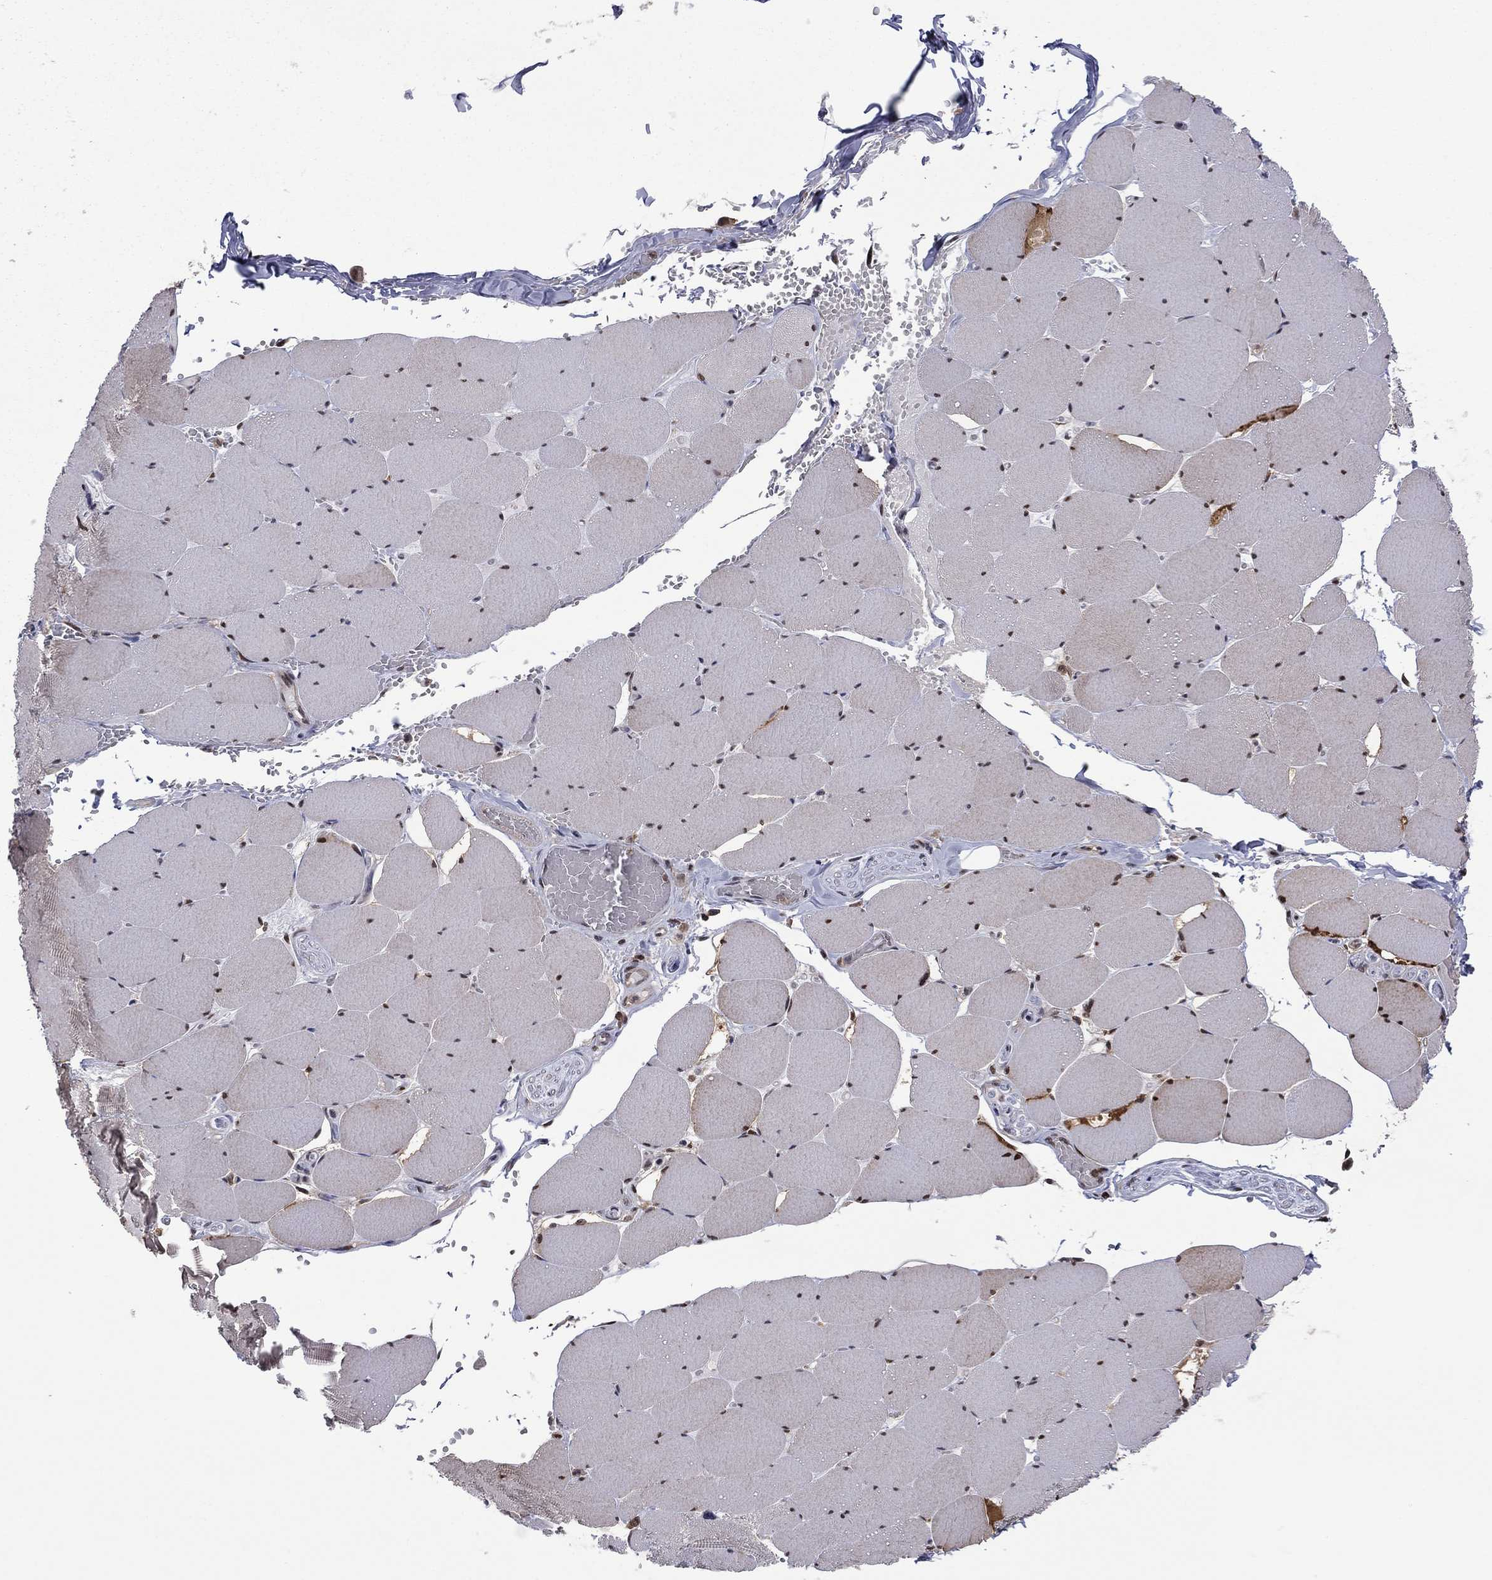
{"staining": {"intensity": "moderate", "quantity": "25%-75%", "location": "nuclear"}, "tissue": "skeletal muscle", "cell_type": "Myocytes", "image_type": "normal", "snomed": [{"axis": "morphology", "description": "Normal tissue, NOS"}, {"axis": "morphology", "description": "Malignant melanoma, Metastatic site"}, {"axis": "topography", "description": "Skeletal muscle"}], "caption": "This photomicrograph demonstrates IHC staining of benign skeletal muscle, with medium moderate nuclear expression in approximately 25%-75% of myocytes.", "gene": "PSMD2", "patient": {"sex": "male", "age": 50}}